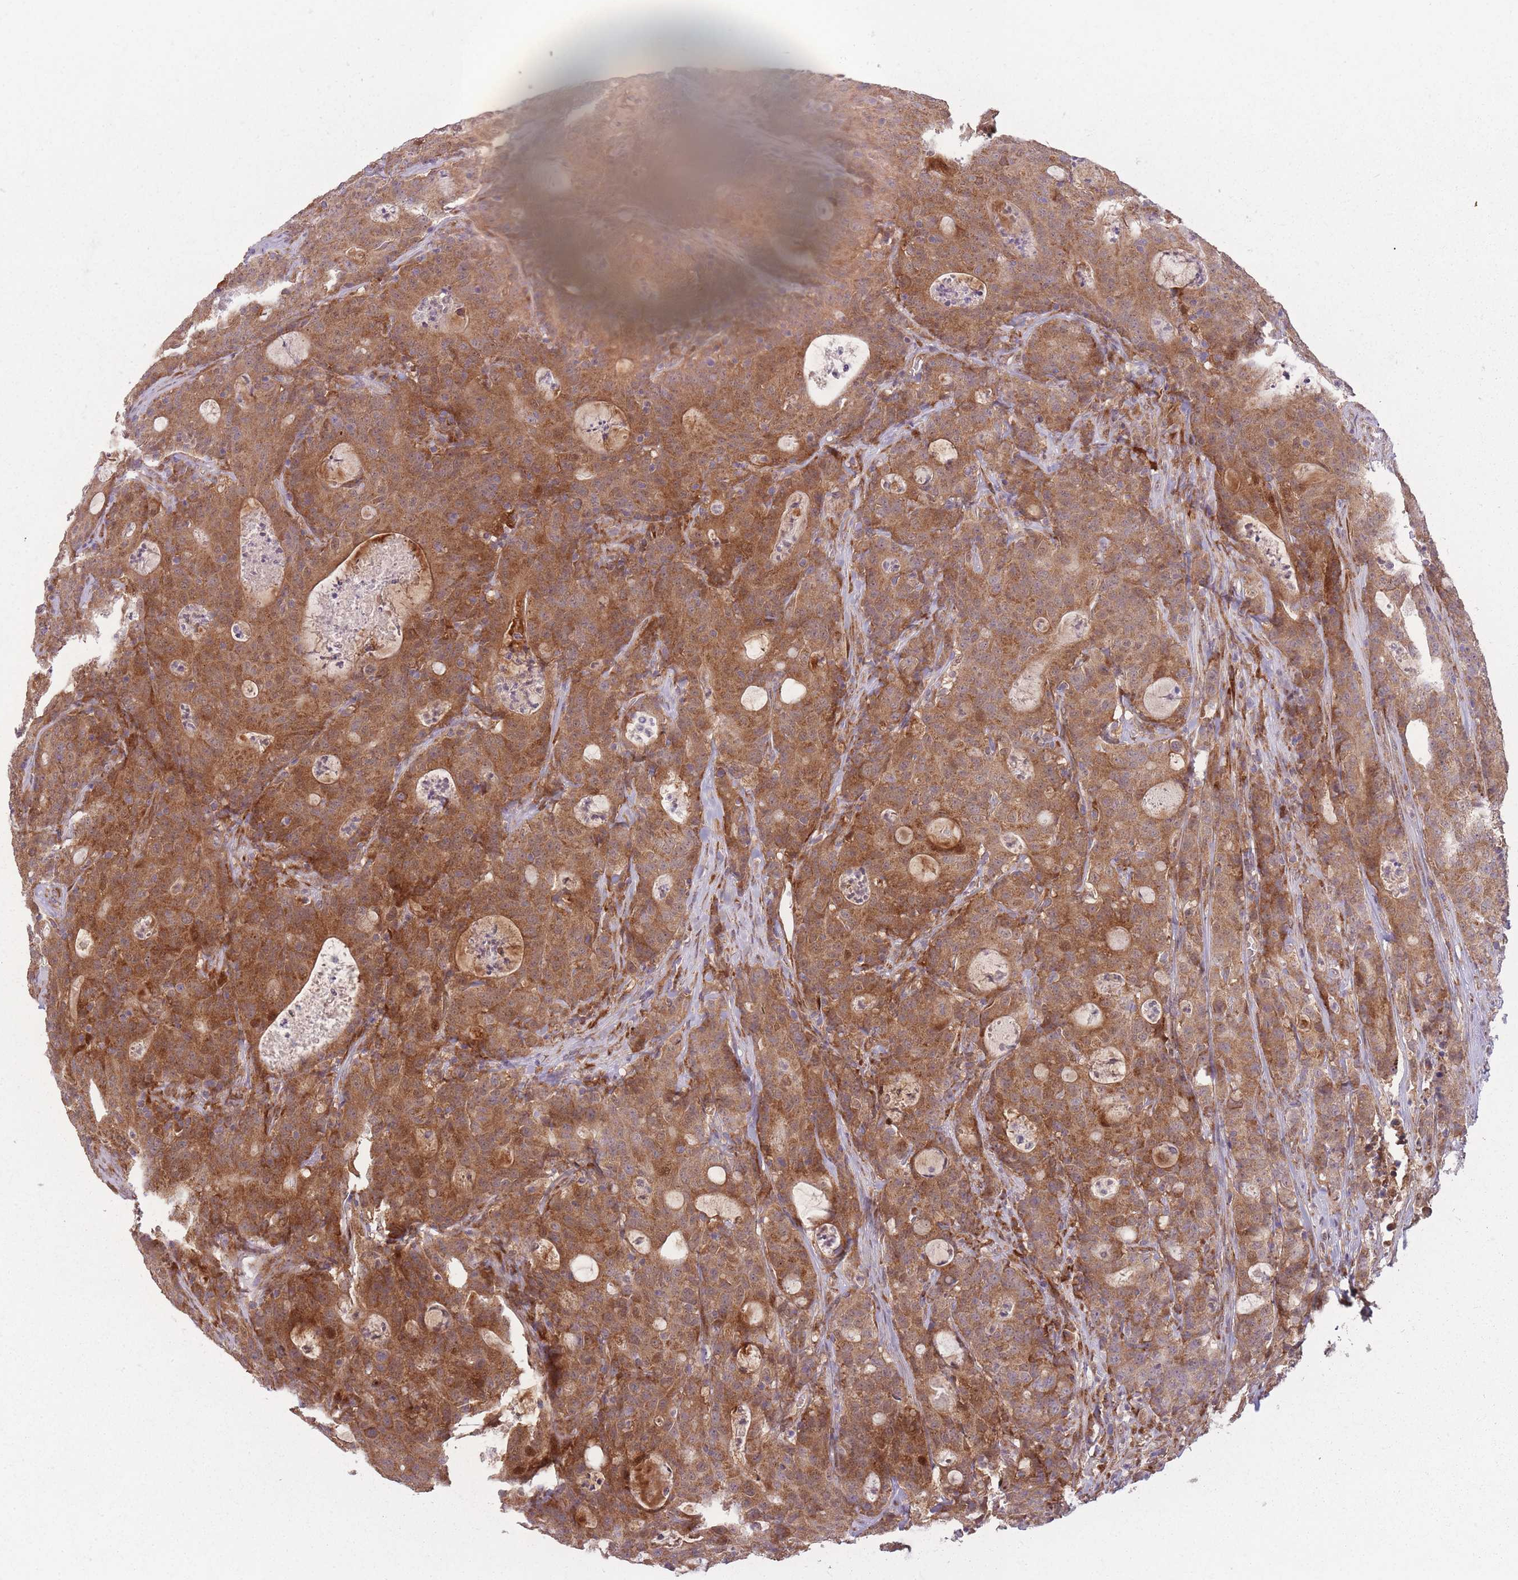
{"staining": {"intensity": "moderate", "quantity": ">75%", "location": "cytoplasmic/membranous"}, "tissue": "colorectal cancer", "cell_type": "Tumor cells", "image_type": "cancer", "snomed": [{"axis": "morphology", "description": "Adenocarcinoma, NOS"}, {"axis": "topography", "description": "Colon"}], "caption": "DAB (3,3'-diaminobenzidine) immunohistochemical staining of human adenocarcinoma (colorectal) exhibits moderate cytoplasmic/membranous protein positivity in about >75% of tumor cells.", "gene": "LGALS9", "patient": {"sex": "male", "age": 83}}